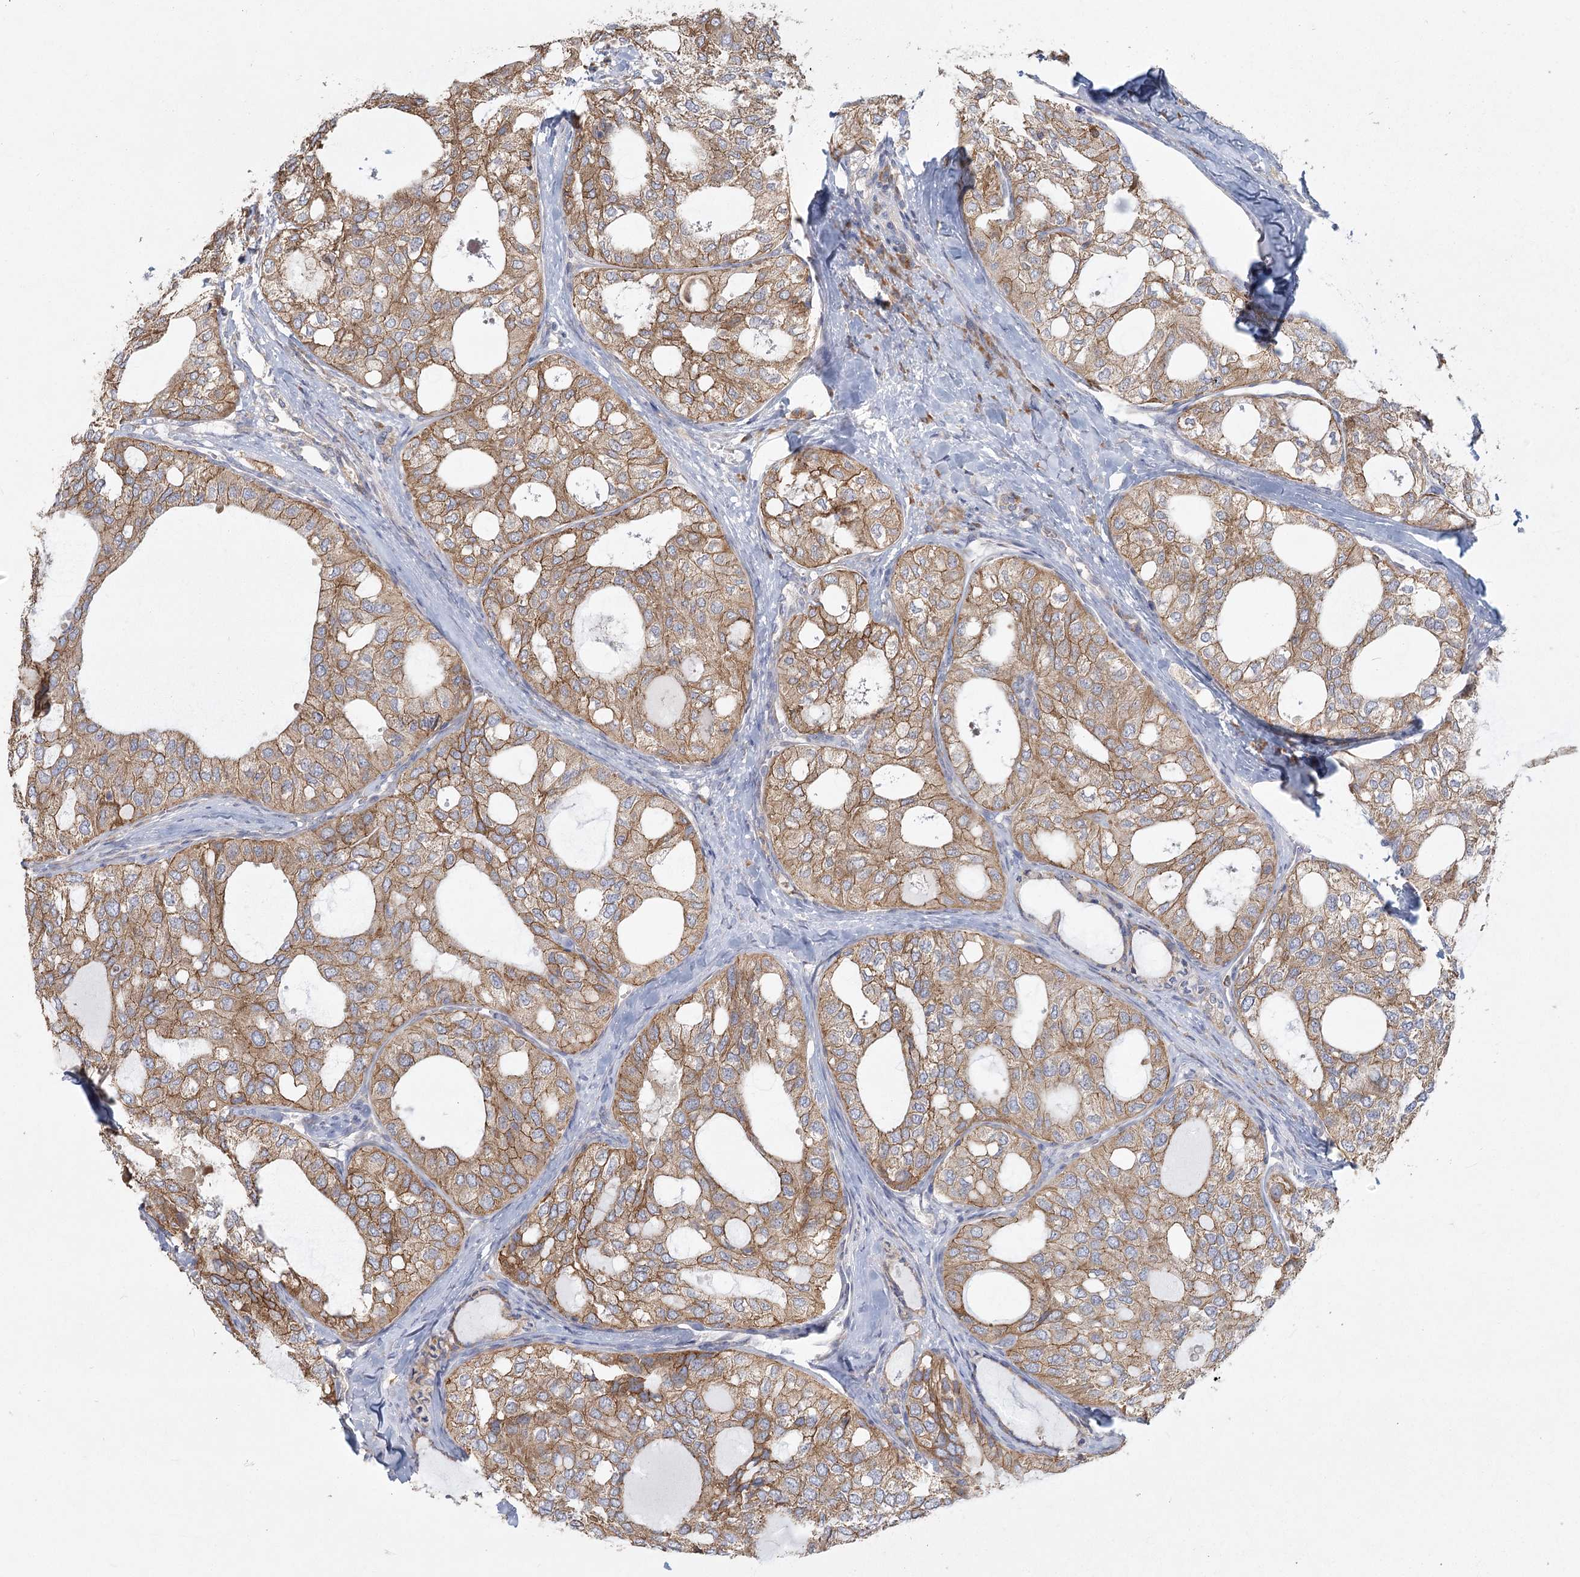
{"staining": {"intensity": "moderate", "quantity": ">75%", "location": "cytoplasmic/membranous"}, "tissue": "thyroid cancer", "cell_type": "Tumor cells", "image_type": "cancer", "snomed": [{"axis": "morphology", "description": "Follicular adenoma carcinoma, NOS"}, {"axis": "topography", "description": "Thyroid gland"}], "caption": "Follicular adenoma carcinoma (thyroid) tissue exhibits moderate cytoplasmic/membranous expression in about >75% of tumor cells, visualized by immunohistochemistry. The staining was performed using DAB (3,3'-diaminobenzidine) to visualize the protein expression in brown, while the nuclei were stained in blue with hematoxylin (Magnification: 20x).", "gene": "CNTLN", "patient": {"sex": "male", "age": 75}}